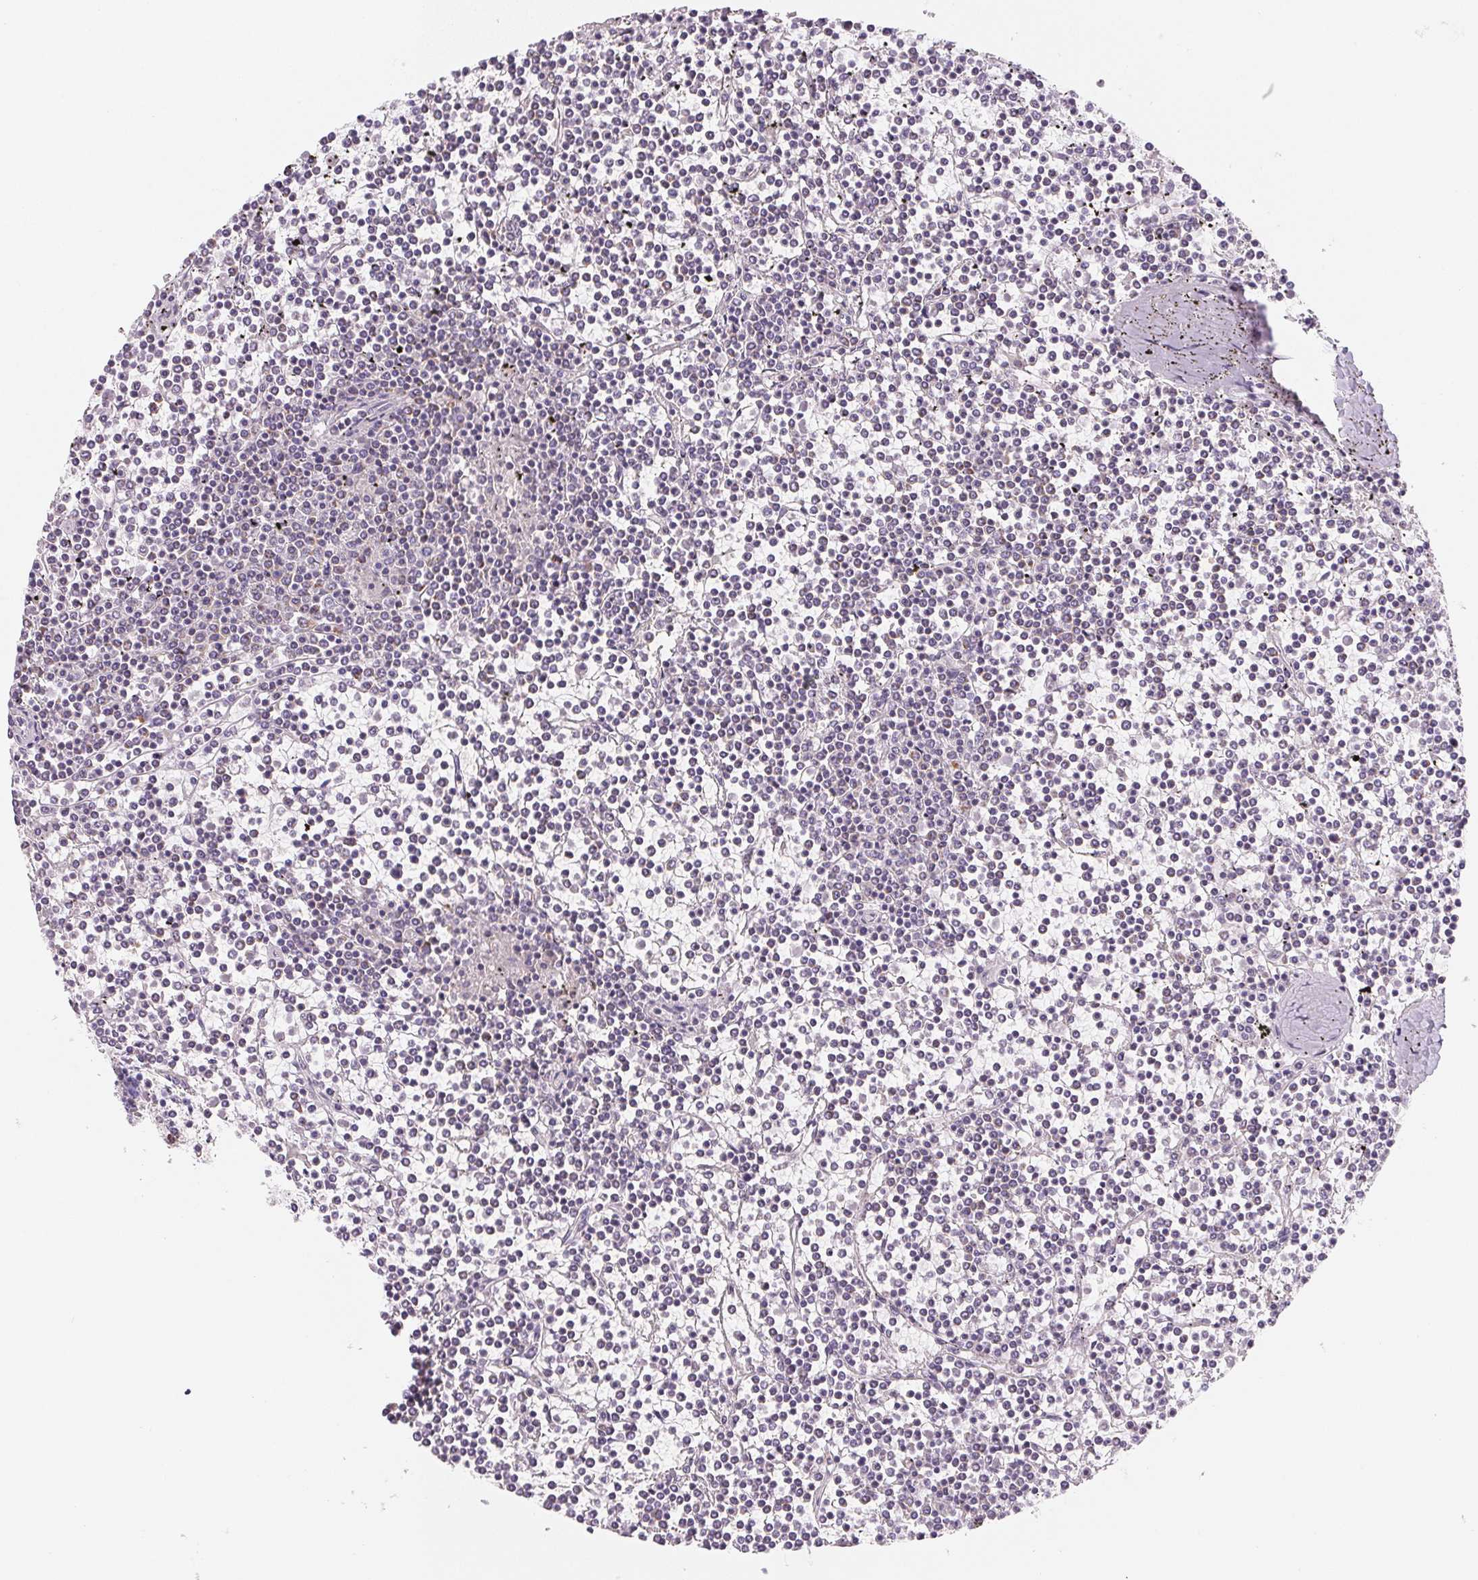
{"staining": {"intensity": "negative", "quantity": "none", "location": "none"}, "tissue": "lymphoma", "cell_type": "Tumor cells", "image_type": "cancer", "snomed": [{"axis": "morphology", "description": "Malignant lymphoma, non-Hodgkin's type, Low grade"}, {"axis": "topography", "description": "Spleen"}], "caption": "IHC histopathology image of human malignant lymphoma, non-Hodgkin's type (low-grade) stained for a protein (brown), which demonstrates no expression in tumor cells.", "gene": "GIPC2", "patient": {"sex": "female", "age": 19}}